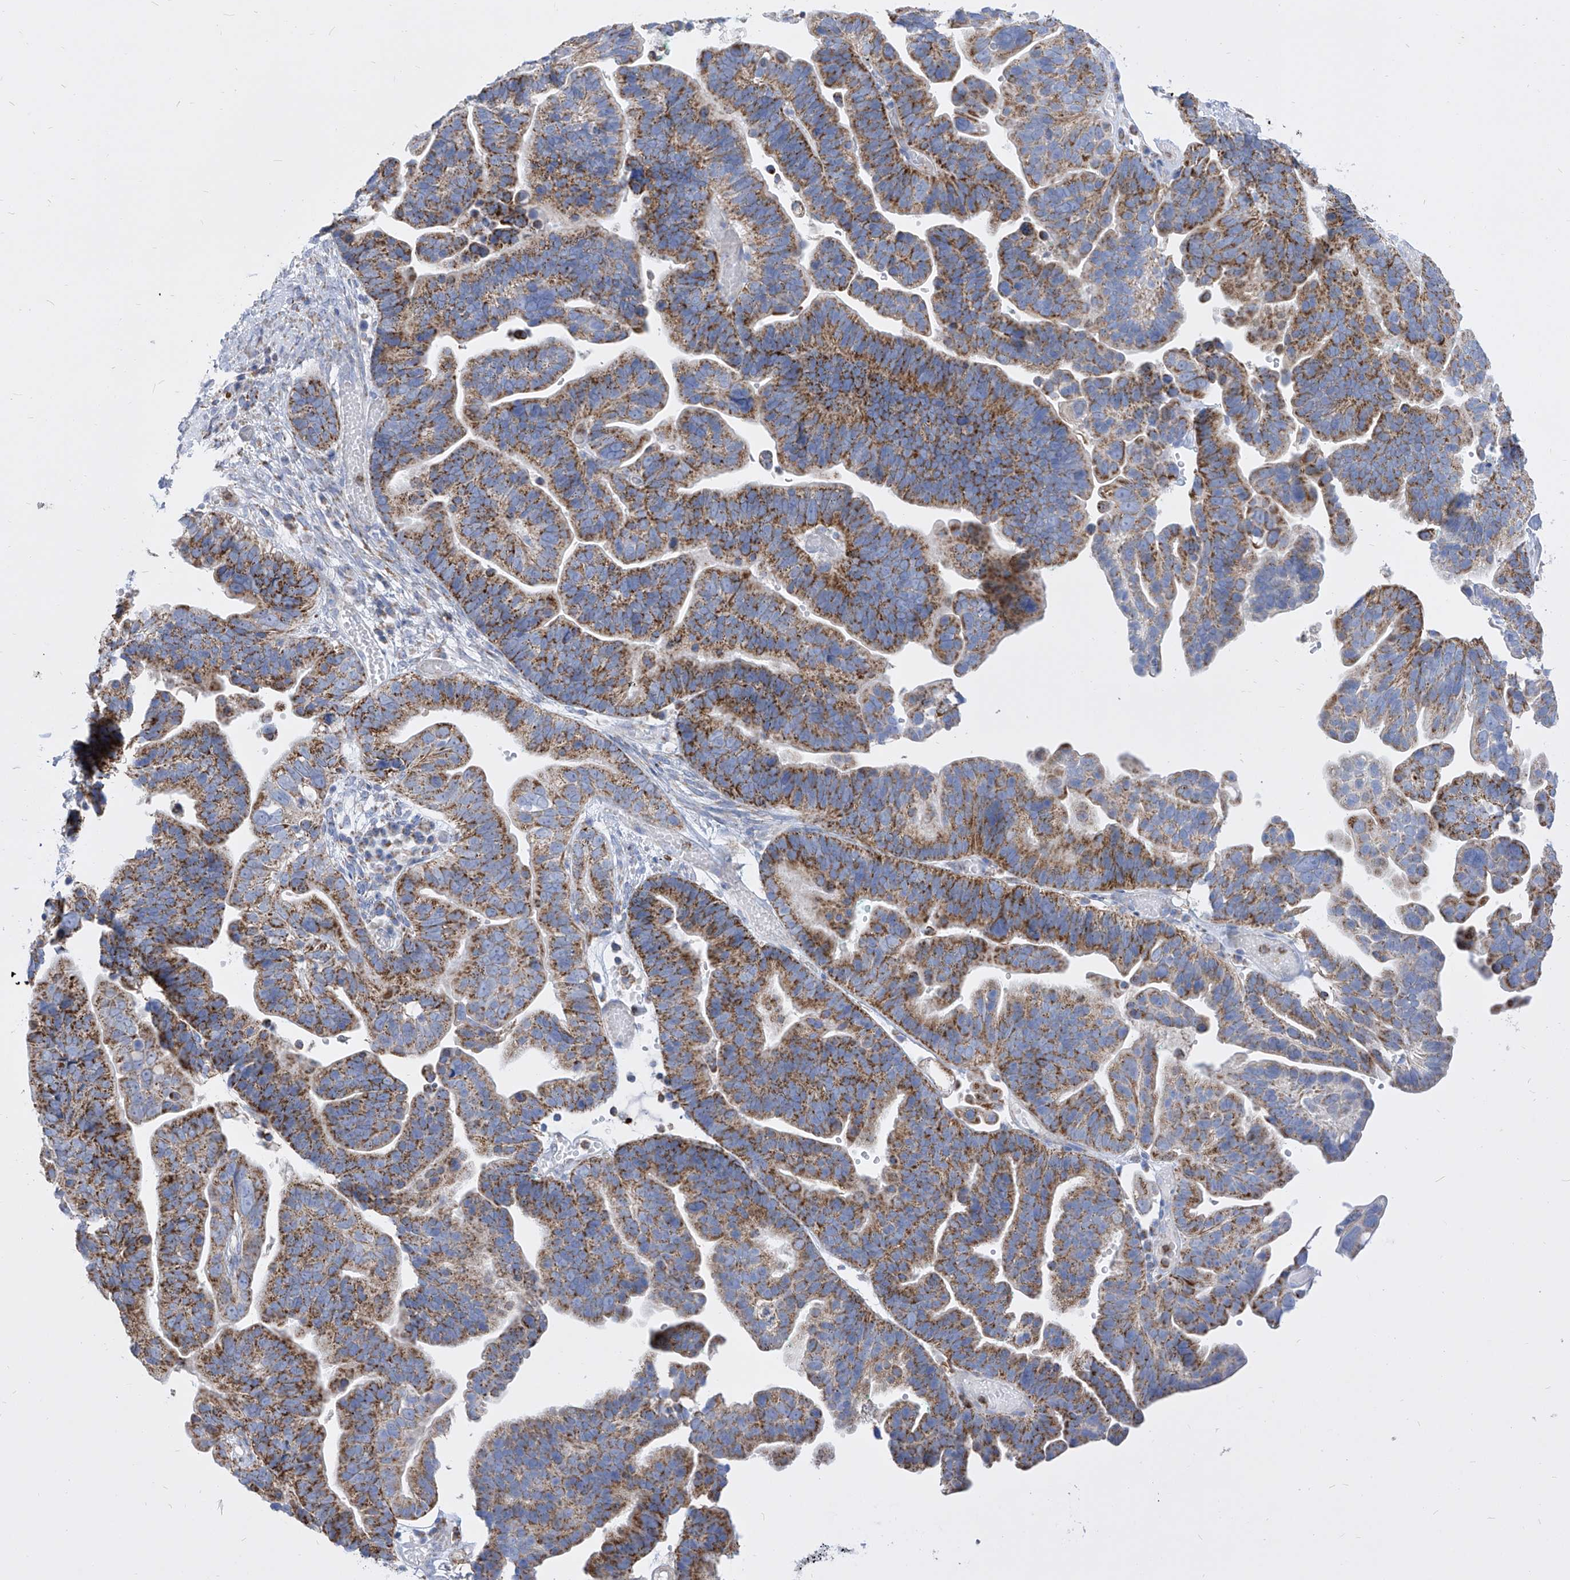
{"staining": {"intensity": "moderate", "quantity": ">75%", "location": "cytoplasmic/membranous"}, "tissue": "ovarian cancer", "cell_type": "Tumor cells", "image_type": "cancer", "snomed": [{"axis": "morphology", "description": "Cystadenocarcinoma, serous, NOS"}, {"axis": "topography", "description": "Ovary"}], "caption": "Protein expression analysis of ovarian serous cystadenocarcinoma demonstrates moderate cytoplasmic/membranous expression in about >75% of tumor cells. (brown staining indicates protein expression, while blue staining denotes nuclei).", "gene": "COQ3", "patient": {"sex": "female", "age": 56}}